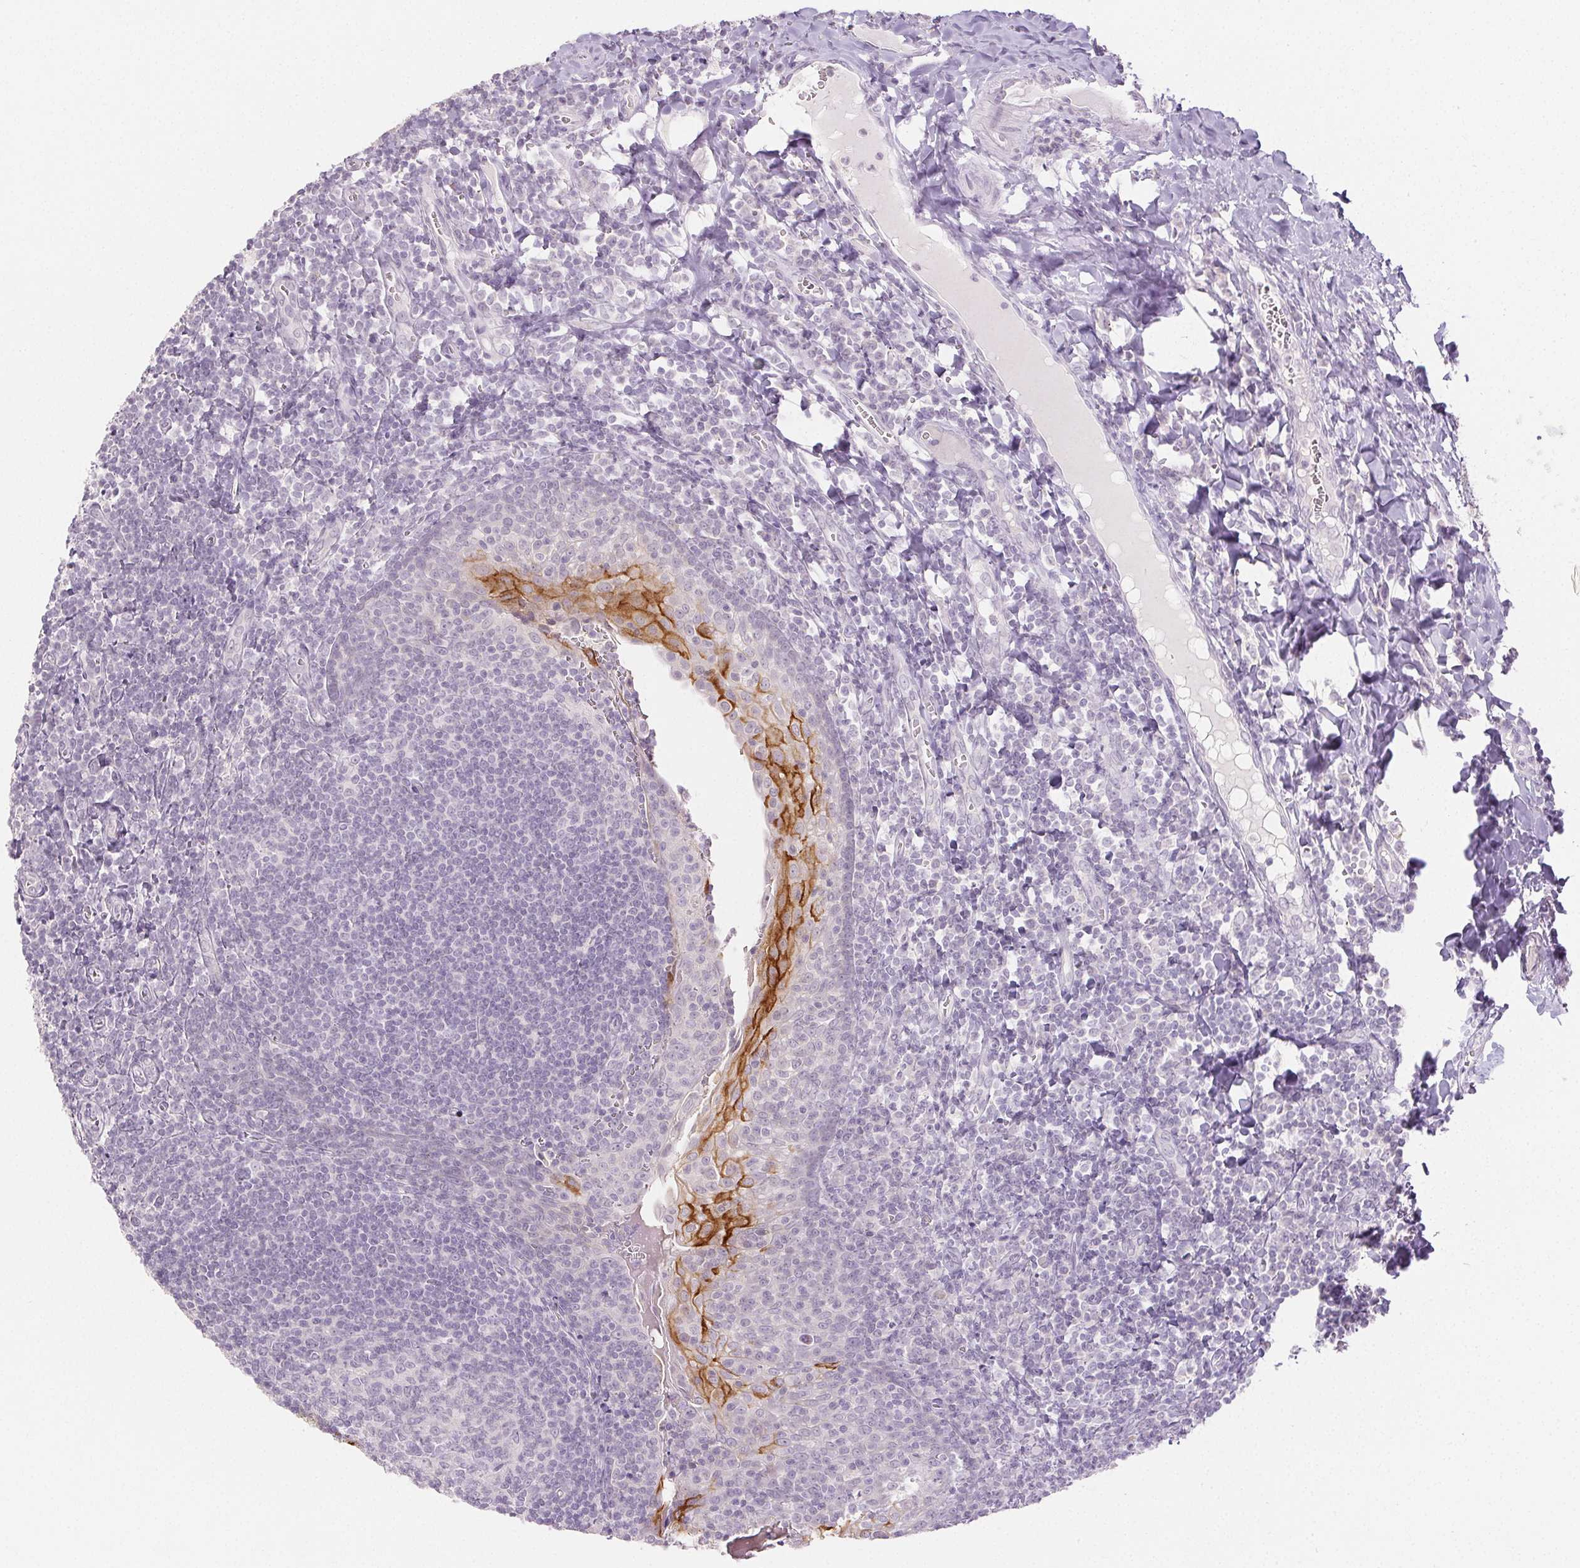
{"staining": {"intensity": "negative", "quantity": "none", "location": "none"}, "tissue": "tonsil", "cell_type": "Germinal center cells", "image_type": "normal", "snomed": [{"axis": "morphology", "description": "Normal tissue, NOS"}, {"axis": "morphology", "description": "Inflammation, NOS"}, {"axis": "topography", "description": "Tonsil"}], "caption": "This is an immunohistochemistry image of benign tonsil. There is no staining in germinal center cells.", "gene": "PI3", "patient": {"sex": "female", "age": 31}}